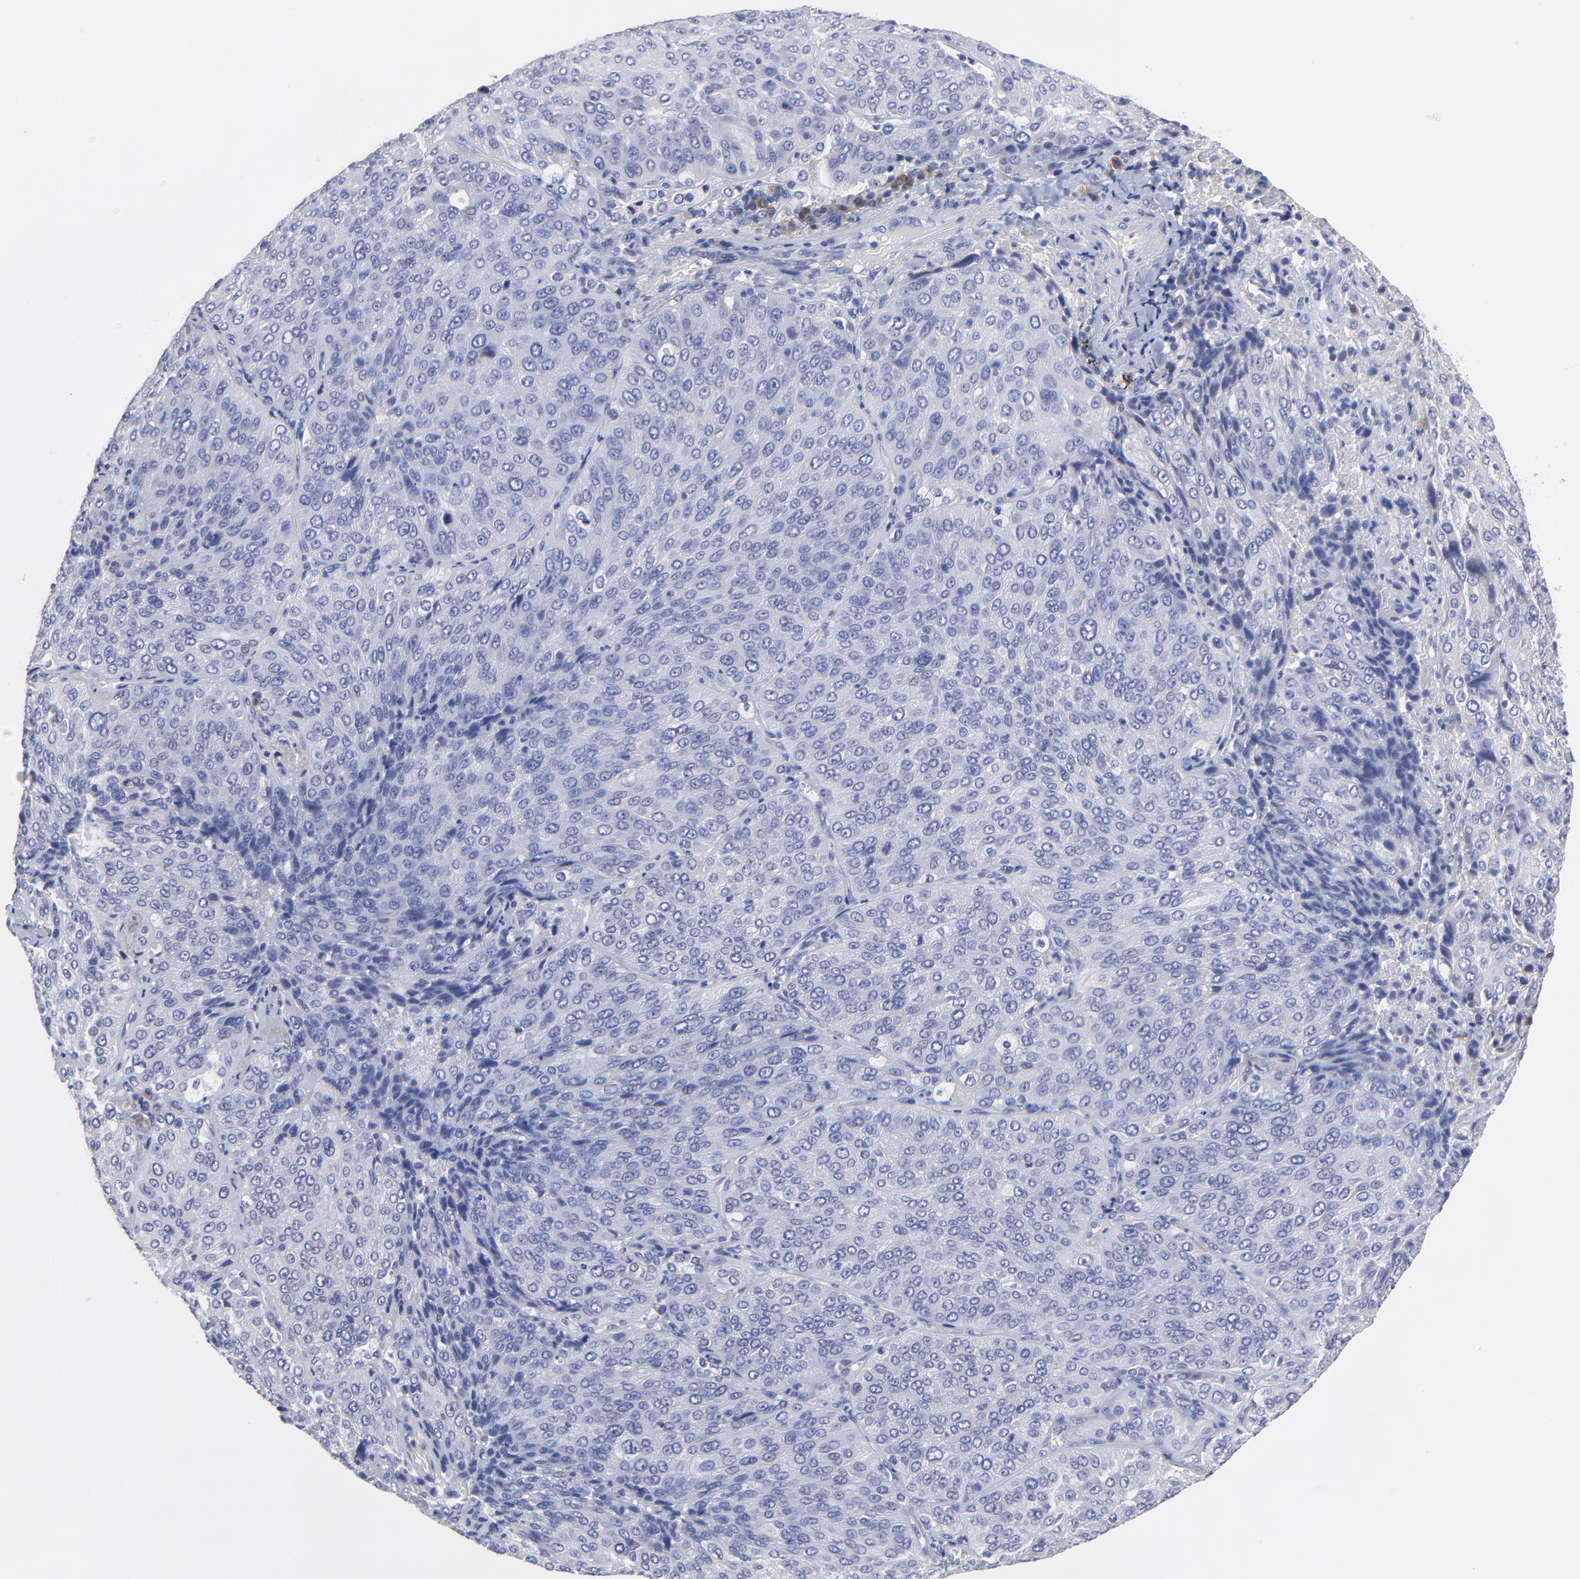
{"staining": {"intensity": "negative", "quantity": "none", "location": "none"}, "tissue": "lung cancer", "cell_type": "Tumor cells", "image_type": "cancer", "snomed": [{"axis": "morphology", "description": "Squamous cell carcinoma, NOS"}, {"axis": "topography", "description": "Lung"}], "caption": "A micrograph of human lung squamous cell carcinoma is negative for staining in tumor cells. (DAB IHC visualized using brightfield microscopy, high magnification).", "gene": "LAX1", "patient": {"sex": "male", "age": 54}}